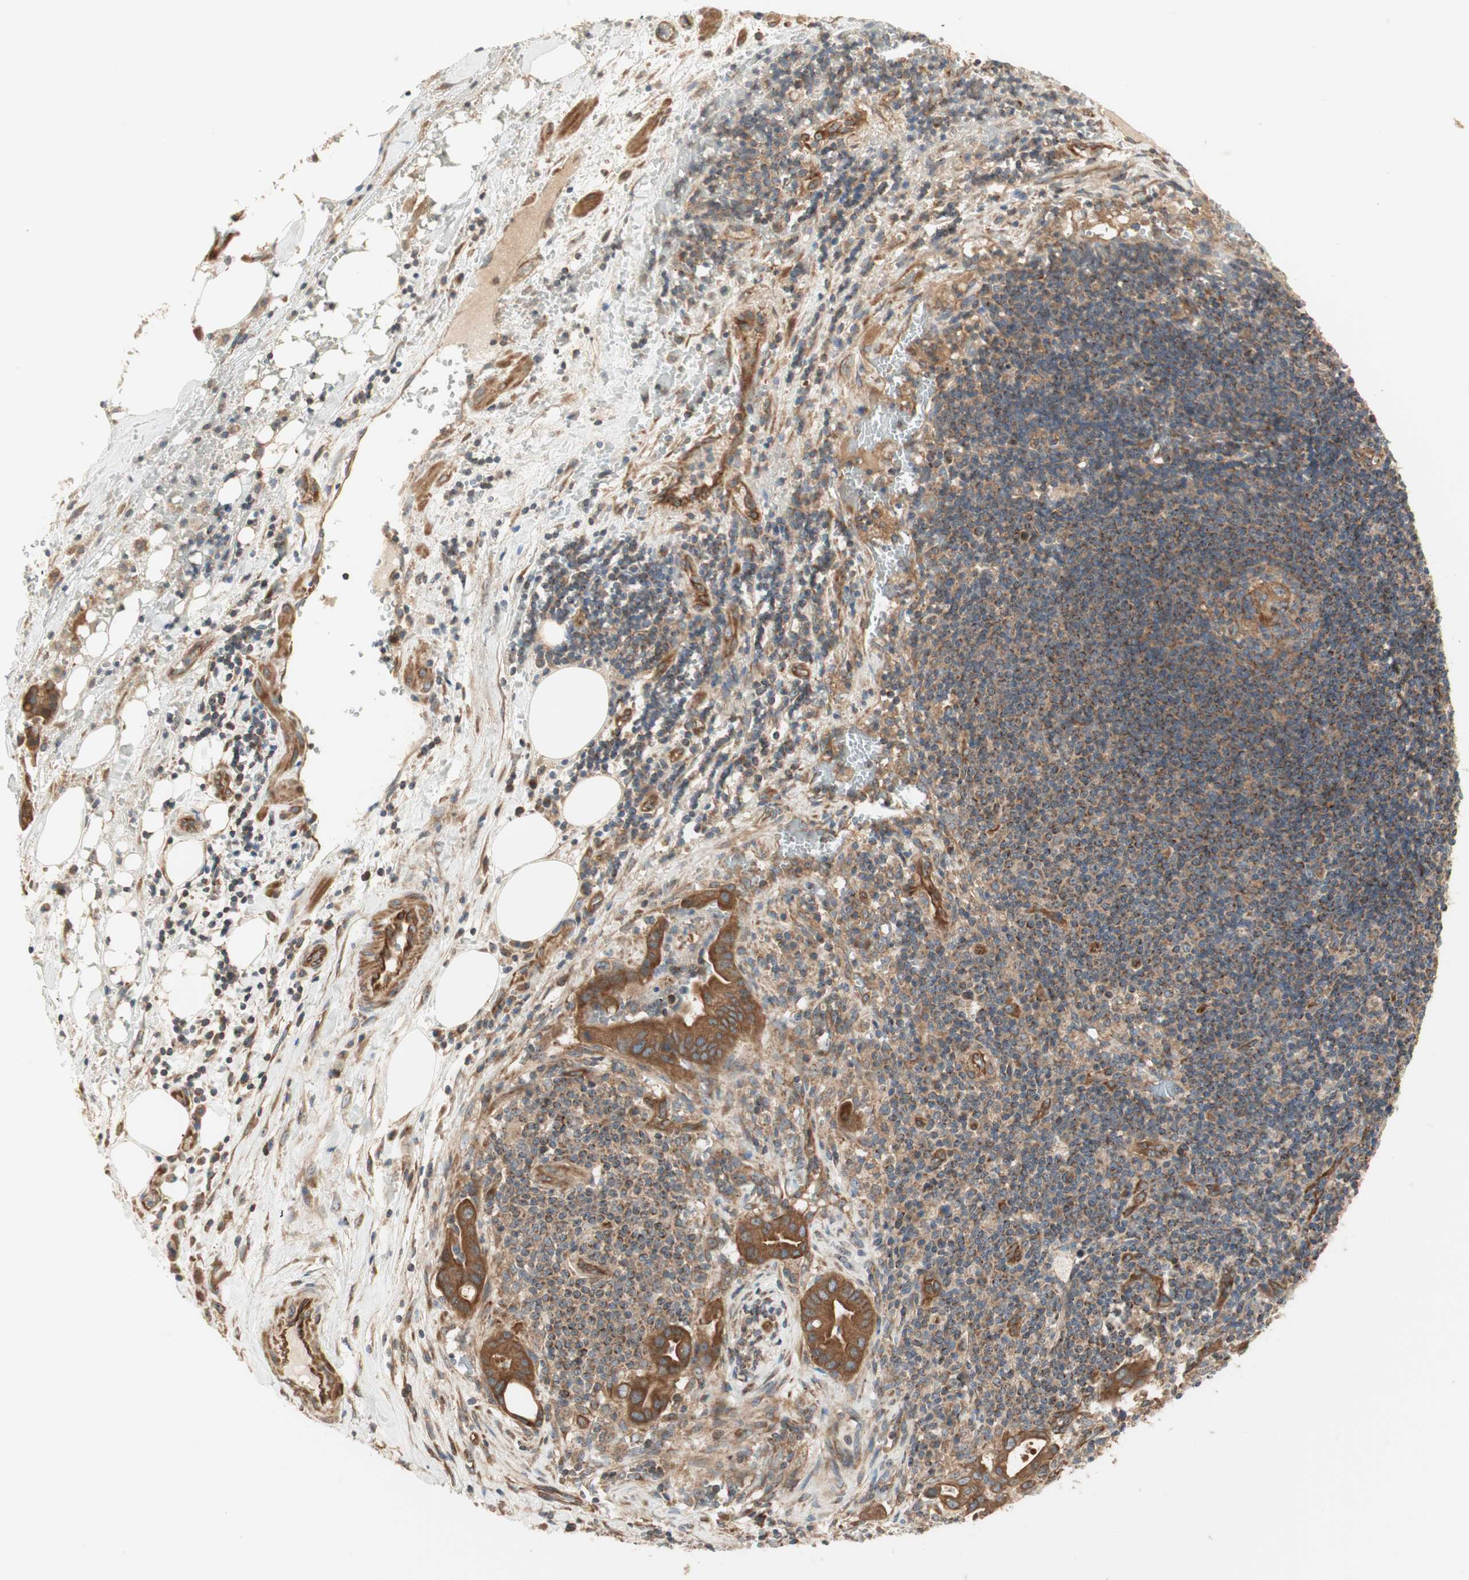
{"staining": {"intensity": "strong", "quantity": ">75%", "location": "cytoplasmic/membranous"}, "tissue": "liver cancer", "cell_type": "Tumor cells", "image_type": "cancer", "snomed": [{"axis": "morphology", "description": "Cholangiocarcinoma"}, {"axis": "topography", "description": "Liver"}], "caption": "Approximately >75% of tumor cells in human liver cholangiocarcinoma show strong cytoplasmic/membranous protein staining as visualized by brown immunohistochemical staining.", "gene": "CTTNBP2NL", "patient": {"sex": "female", "age": 68}}